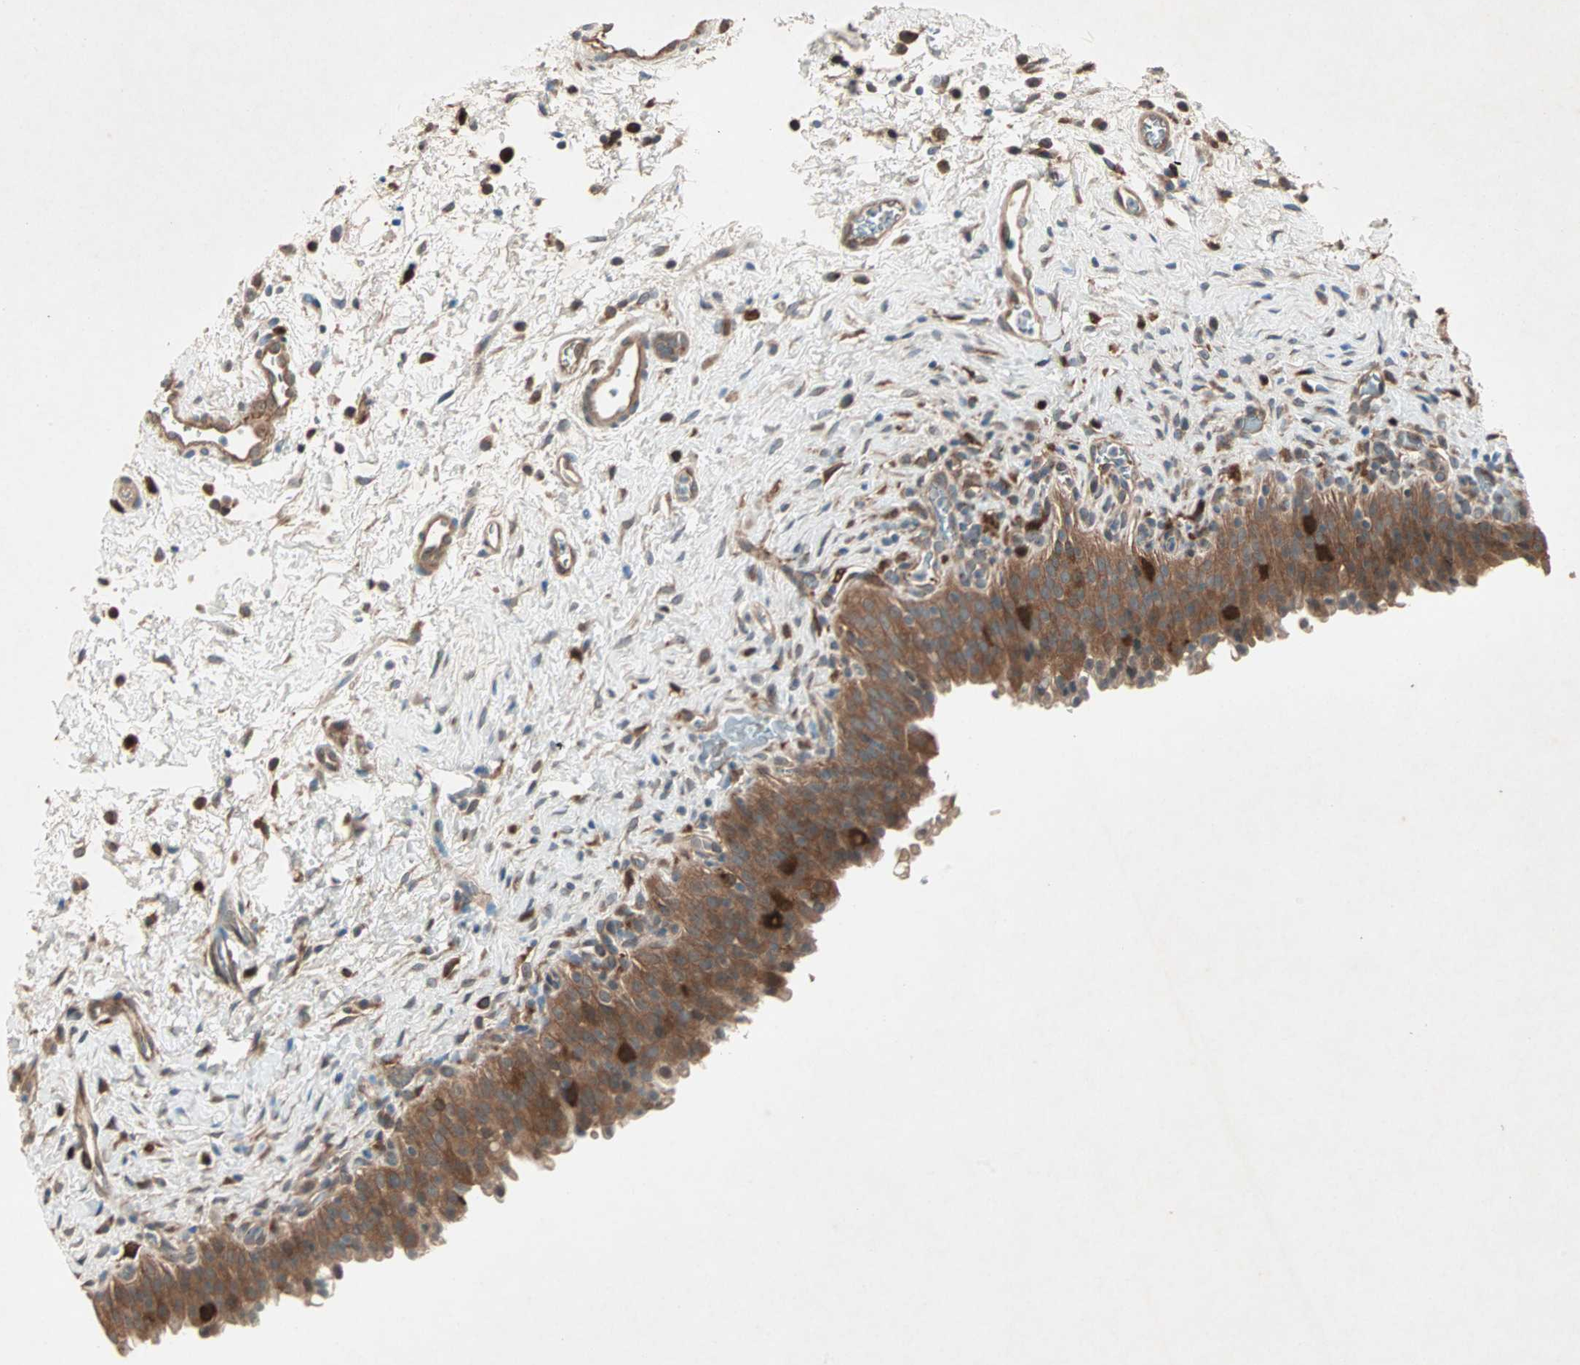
{"staining": {"intensity": "strong", "quantity": ">75%", "location": "cytoplasmic/membranous"}, "tissue": "urinary bladder", "cell_type": "Urothelial cells", "image_type": "normal", "snomed": [{"axis": "morphology", "description": "Normal tissue, NOS"}, {"axis": "topography", "description": "Urinary bladder"}], "caption": "Unremarkable urinary bladder demonstrates strong cytoplasmic/membranous staining in approximately >75% of urothelial cells.", "gene": "SDSL", "patient": {"sex": "male", "age": 51}}